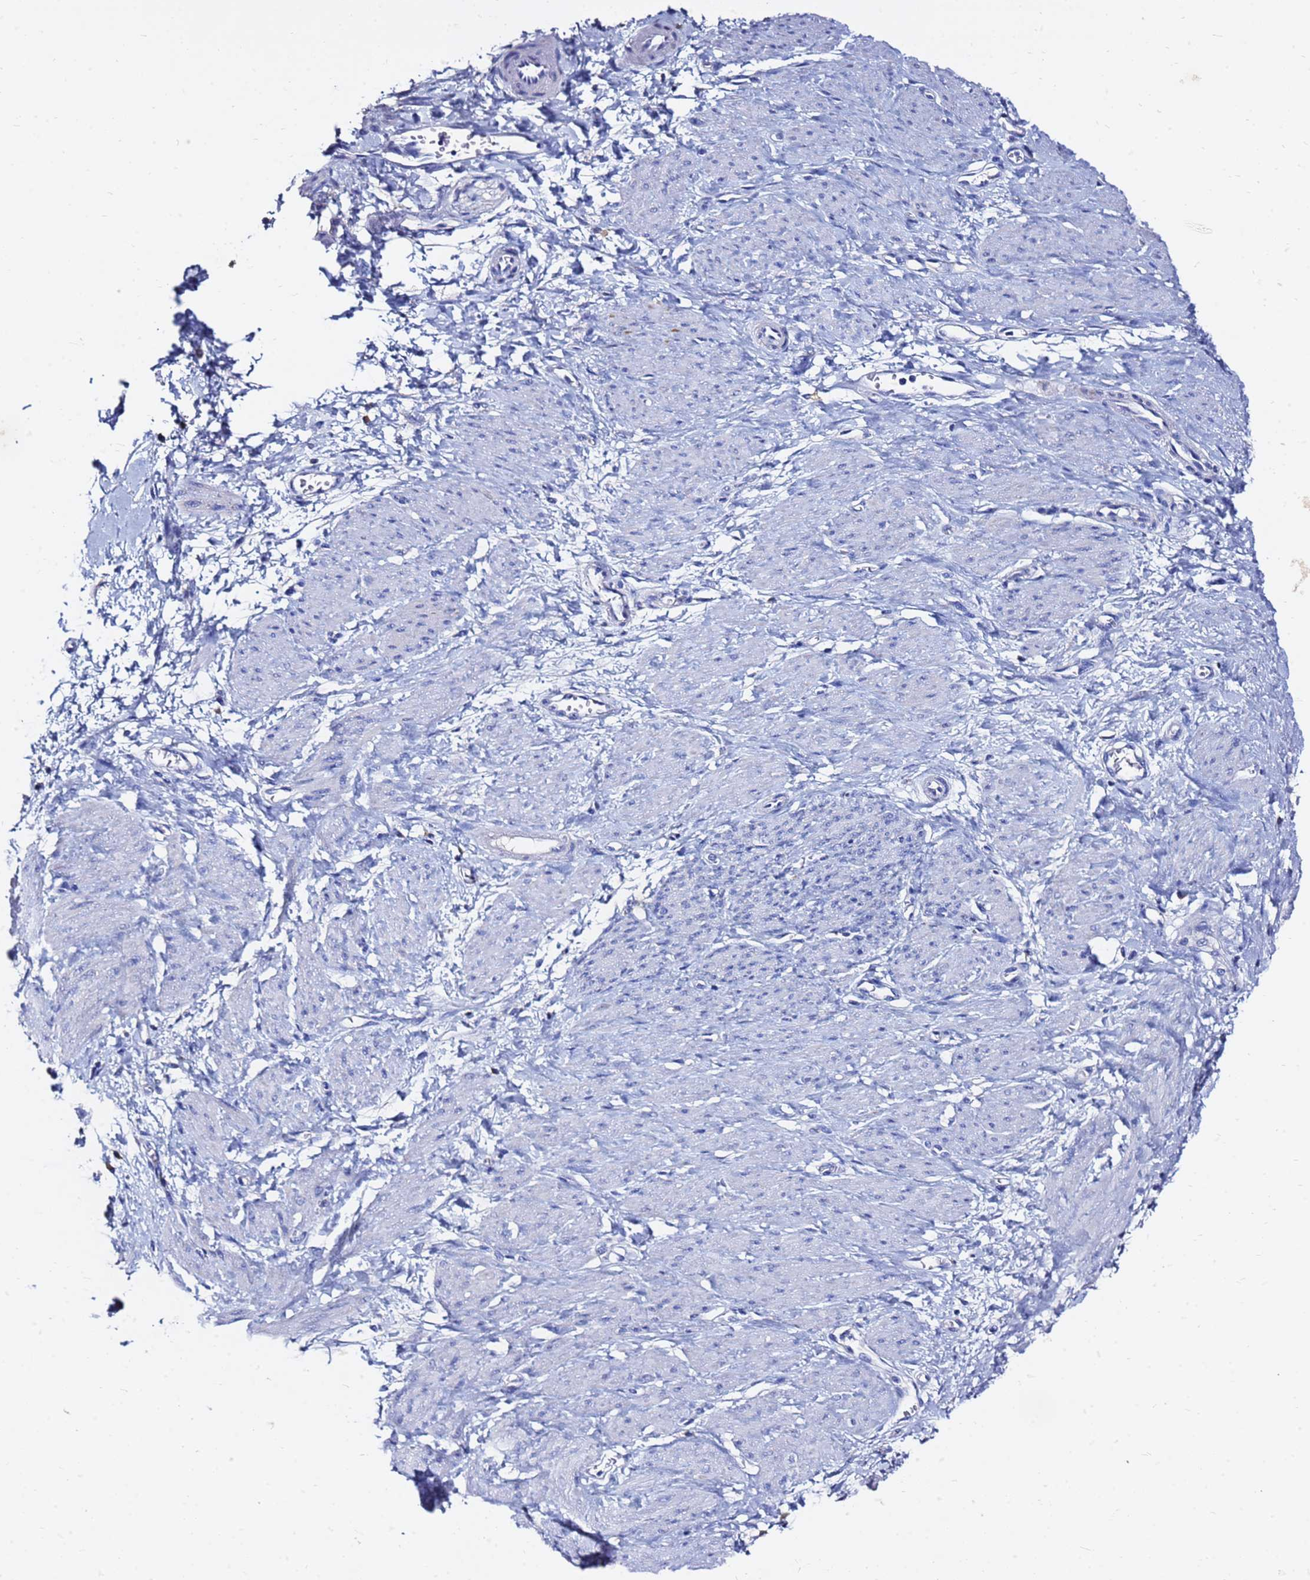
{"staining": {"intensity": "negative", "quantity": "none", "location": "none"}, "tissue": "smooth muscle", "cell_type": "Smooth muscle cells", "image_type": "normal", "snomed": [{"axis": "morphology", "description": "Normal tissue, NOS"}, {"axis": "topography", "description": "Smooth muscle"}, {"axis": "topography", "description": "Uterus"}], "caption": "This is an immunohistochemistry photomicrograph of normal smooth muscle. There is no expression in smooth muscle cells.", "gene": "FAM183A", "patient": {"sex": "female", "age": 39}}